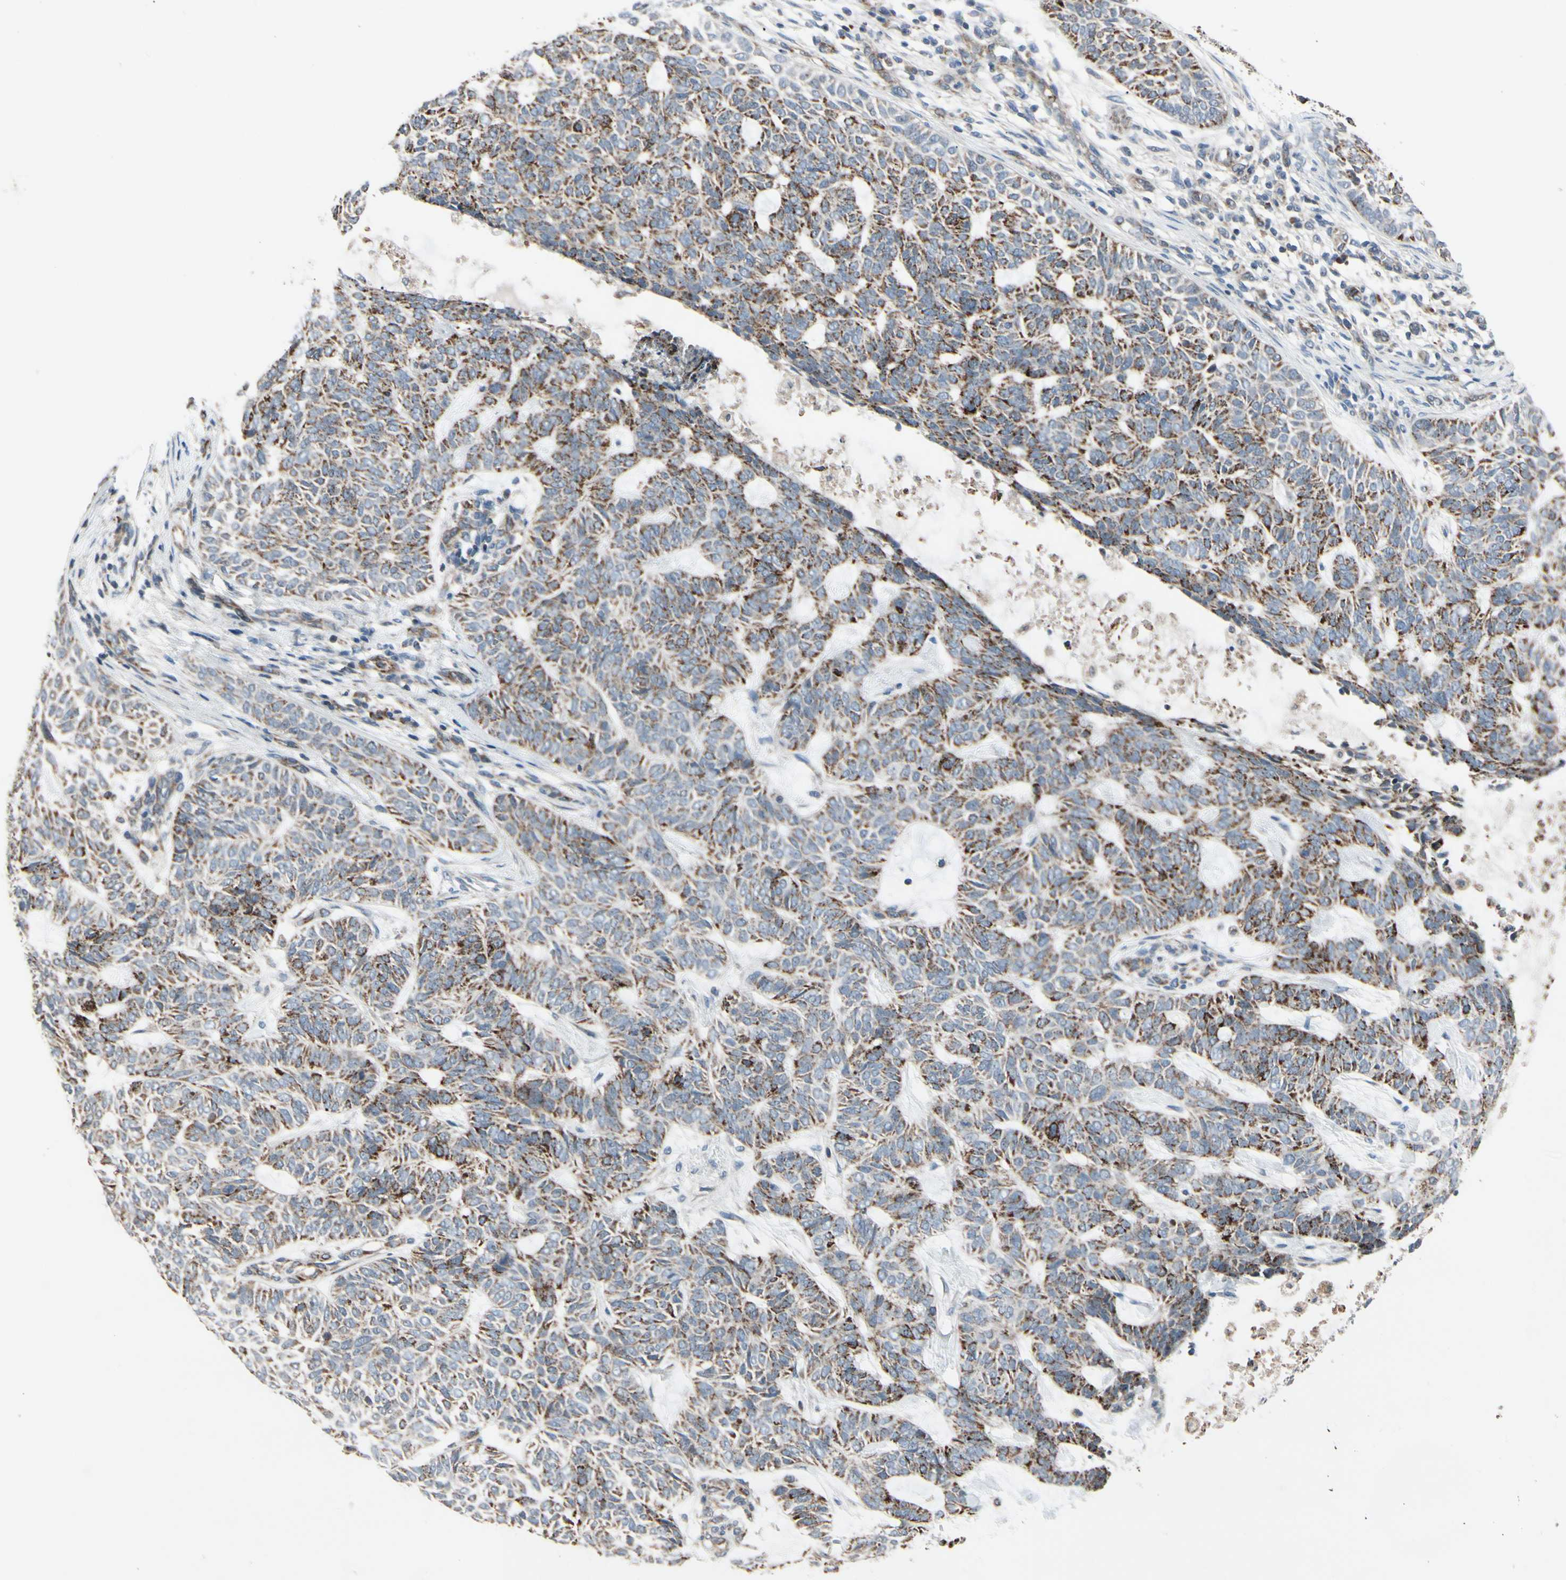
{"staining": {"intensity": "moderate", "quantity": ">75%", "location": "cytoplasmic/membranous"}, "tissue": "skin cancer", "cell_type": "Tumor cells", "image_type": "cancer", "snomed": [{"axis": "morphology", "description": "Basal cell carcinoma"}, {"axis": "topography", "description": "Skin"}], "caption": "IHC photomicrograph of neoplastic tissue: skin basal cell carcinoma stained using IHC shows medium levels of moderate protein expression localized specifically in the cytoplasmic/membranous of tumor cells, appearing as a cytoplasmic/membranous brown color.", "gene": "CPT1A", "patient": {"sex": "male", "age": 87}}